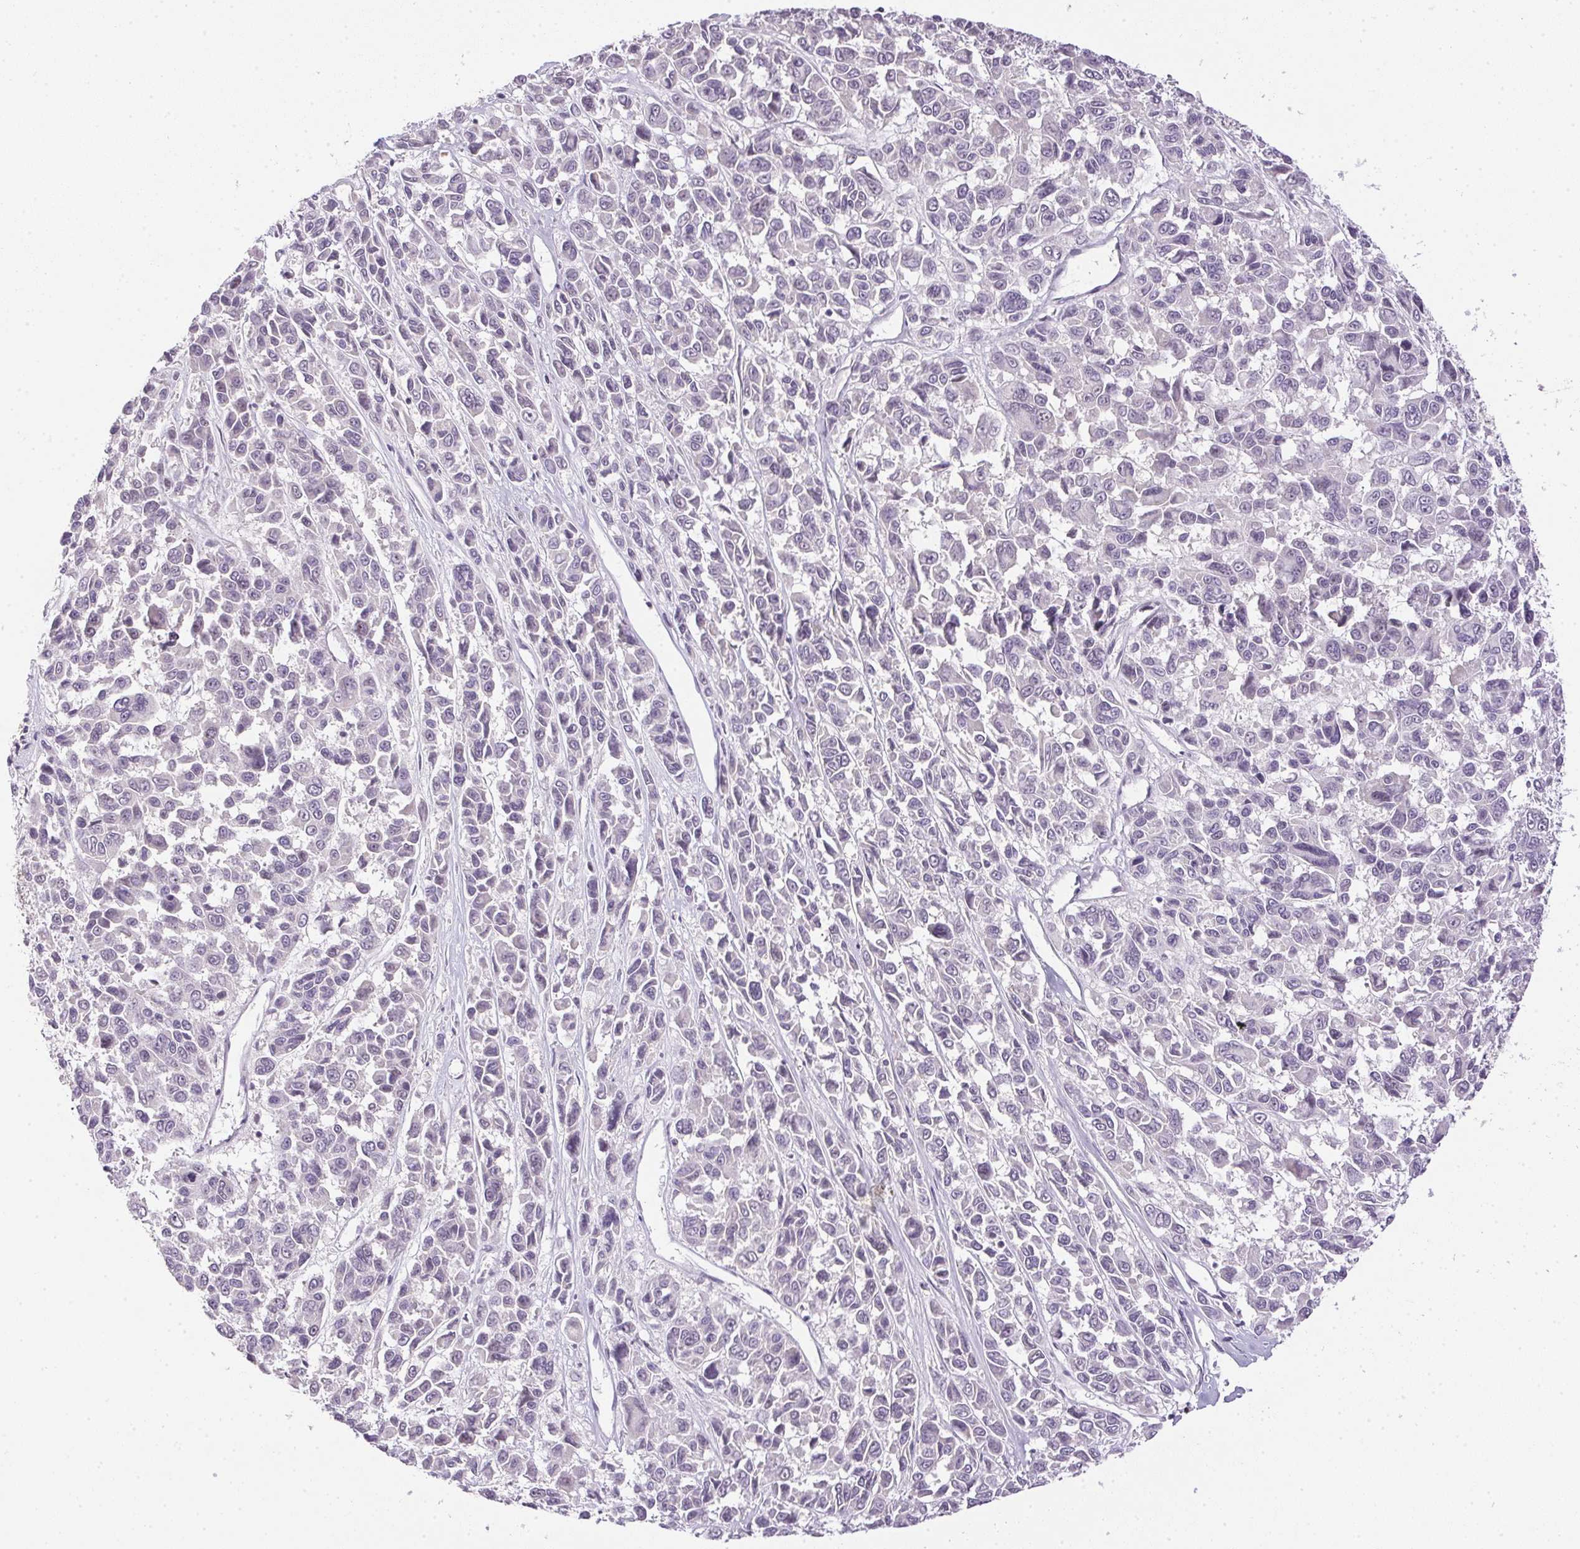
{"staining": {"intensity": "negative", "quantity": "none", "location": "none"}, "tissue": "melanoma", "cell_type": "Tumor cells", "image_type": "cancer", "snomed": [{"axis": "morphology", "description": "Malignant melanoma, NOS"}, {"axis": "topography", "description": "Skin"}], "caption": "This is an IHC image of human melanoma. There is no positivity in tumor cells.", "gene": "SPACA9", "patient": {"sex": "female", "age": 66}}